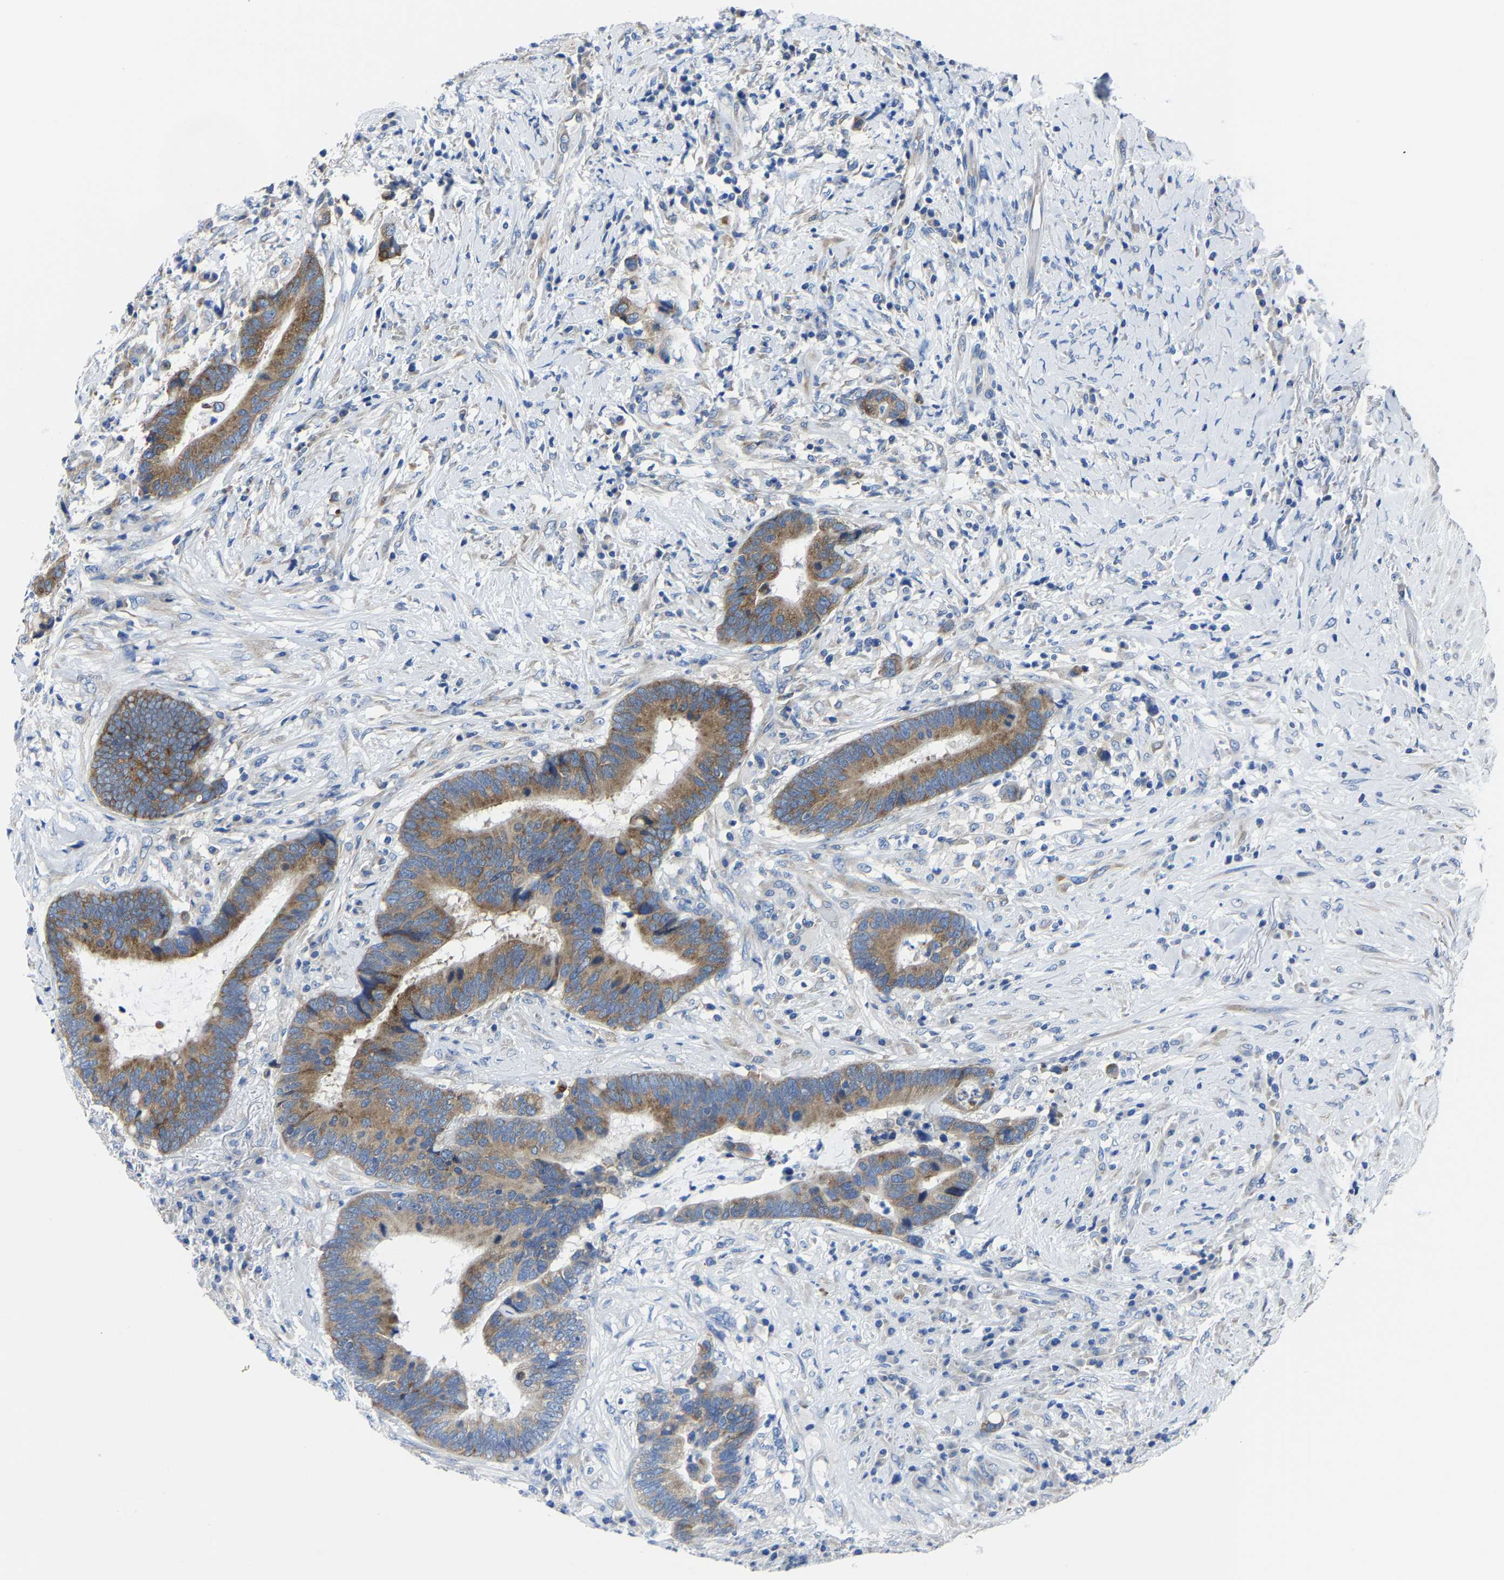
{"staining": {"intensity": "moderate", "quantity": ">75%", "location": "cytoplasmic/membranous"}, "tissue": "colorectal cancer", "cell_type": "Tumor cells", "image_type": "cancer", "snomed": [{"axis": "morphology", "description": "Adenocarcinoma, NOS"}, {"axis": "topography", "description": "Rectum"}], "caption": "Protein staining of colorectal cancer (adenocarcinoma) tissue displays moderate cytoplasmic/membranous positivity in about >75% of tumor cells.", "gene": "G3BP2", "patient": {"sex": "female", "age": 89}}